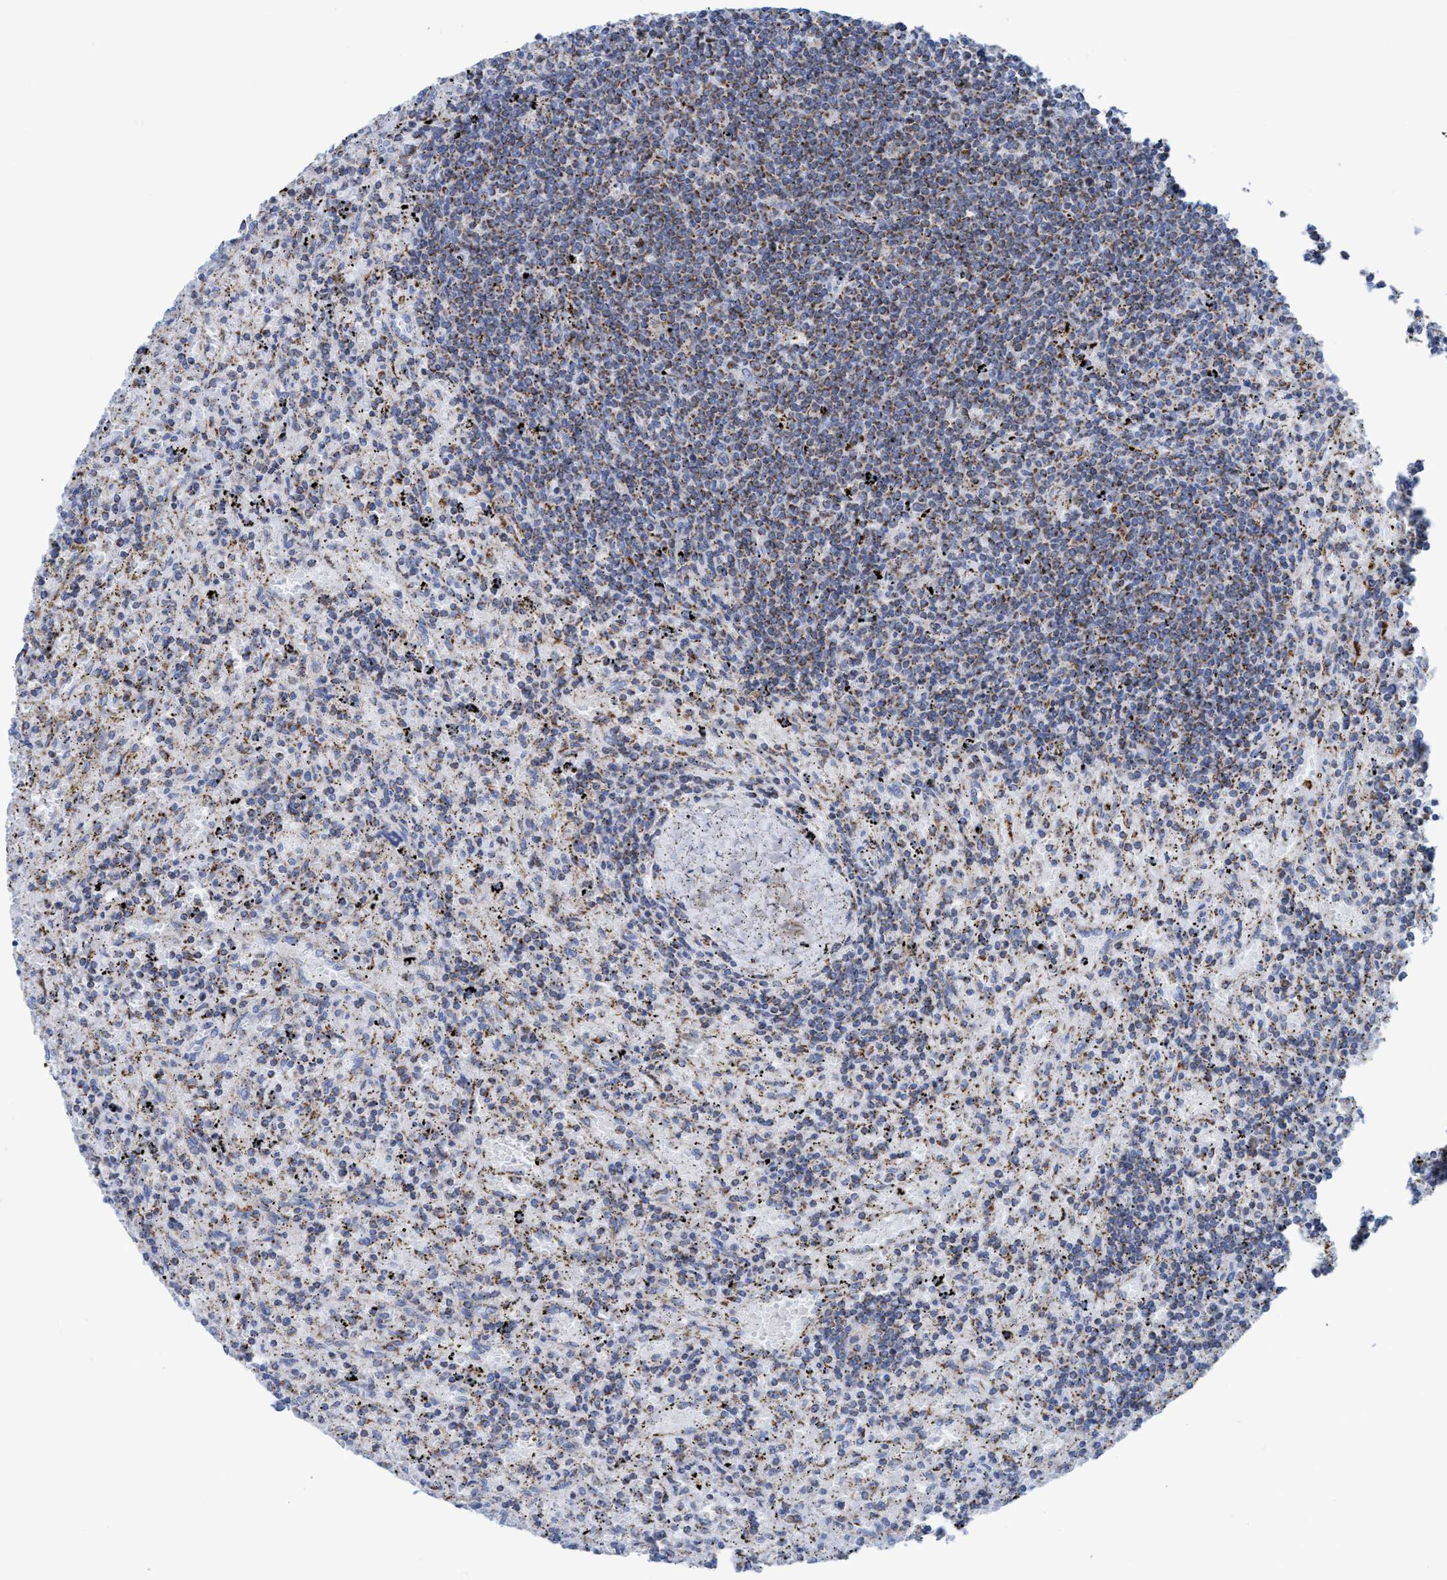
{"staining": {"intensity": "moderate", "quantity": "25%-75%", "location": "cytoplasmic/membranous"}, "tissue": "lymphoma", "cell_type": "Tumor cells", "image_type": "cancer", "snomed": [{"axis": "morphology", "description": "Malignant lymphoma, non-Hodgkin's type, Low grade"}, {"axis": "topography", "description": "Spleen"}], "caption": "Protein expression by immunohistochemistry (IHC) exhibits moderate cytoplasmic/membranous positivity in approximately 25%-75% of tumor cells in lymphoma.", "gene": "GGA3", "patient": {"sex": "male", "age": 76}}